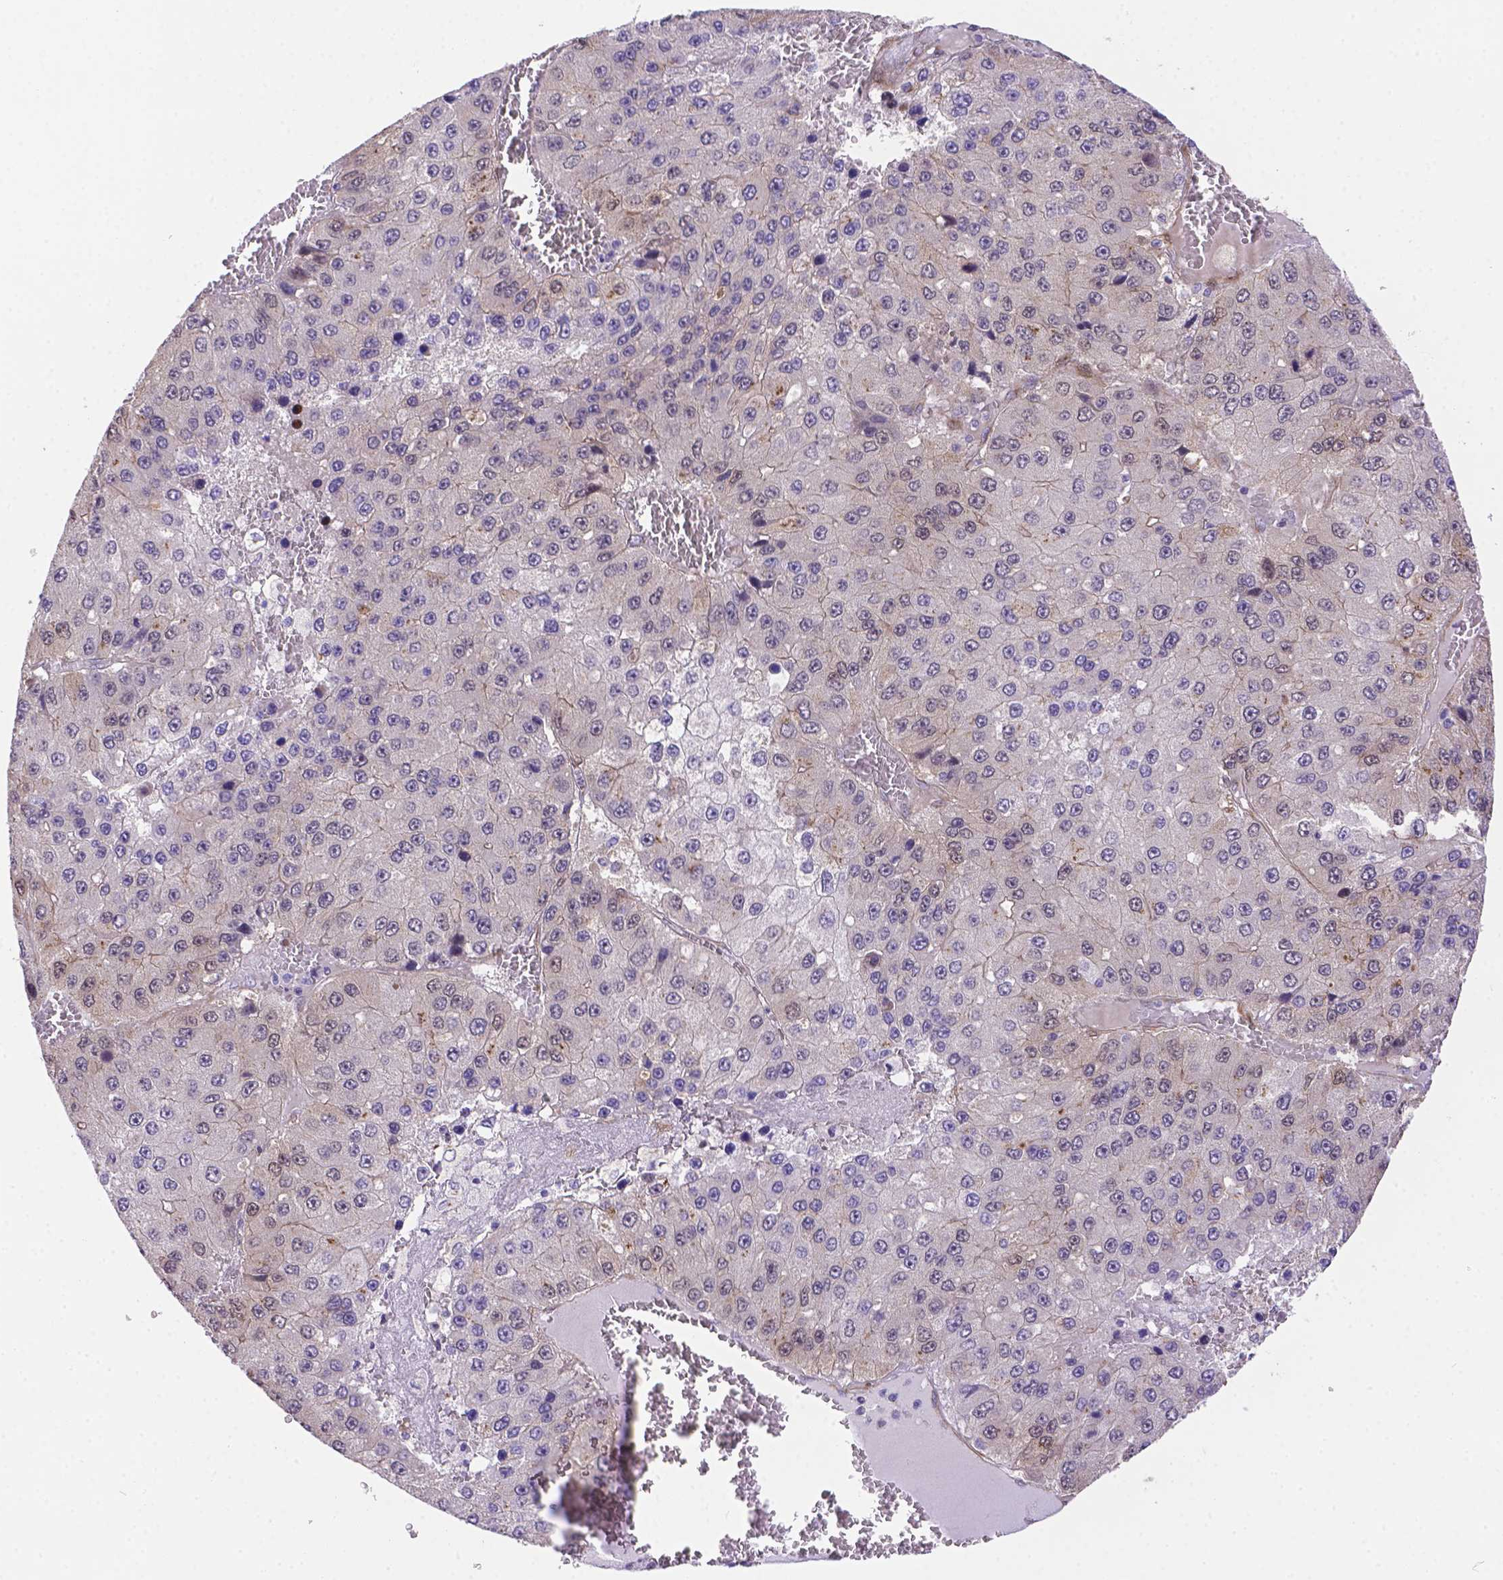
{"staining": {"intensity": "negative", "quantity": "none", "location": "none"}, "tissue": "liver cancer", "cell_type": "Tumor cells", "image_type": "cancer", "snomed": [{"axis": "morphology", "description": "Carcinoma, Hepatocellular, NOS"}, {"axis": "topography", "description": "Liver"}], "caption": "Tumor cells are negative for protein expression in human hepatocellular carcinoma (liver).", "gene": "YAP1", "patient": {"sex": "female", "age": 73}}